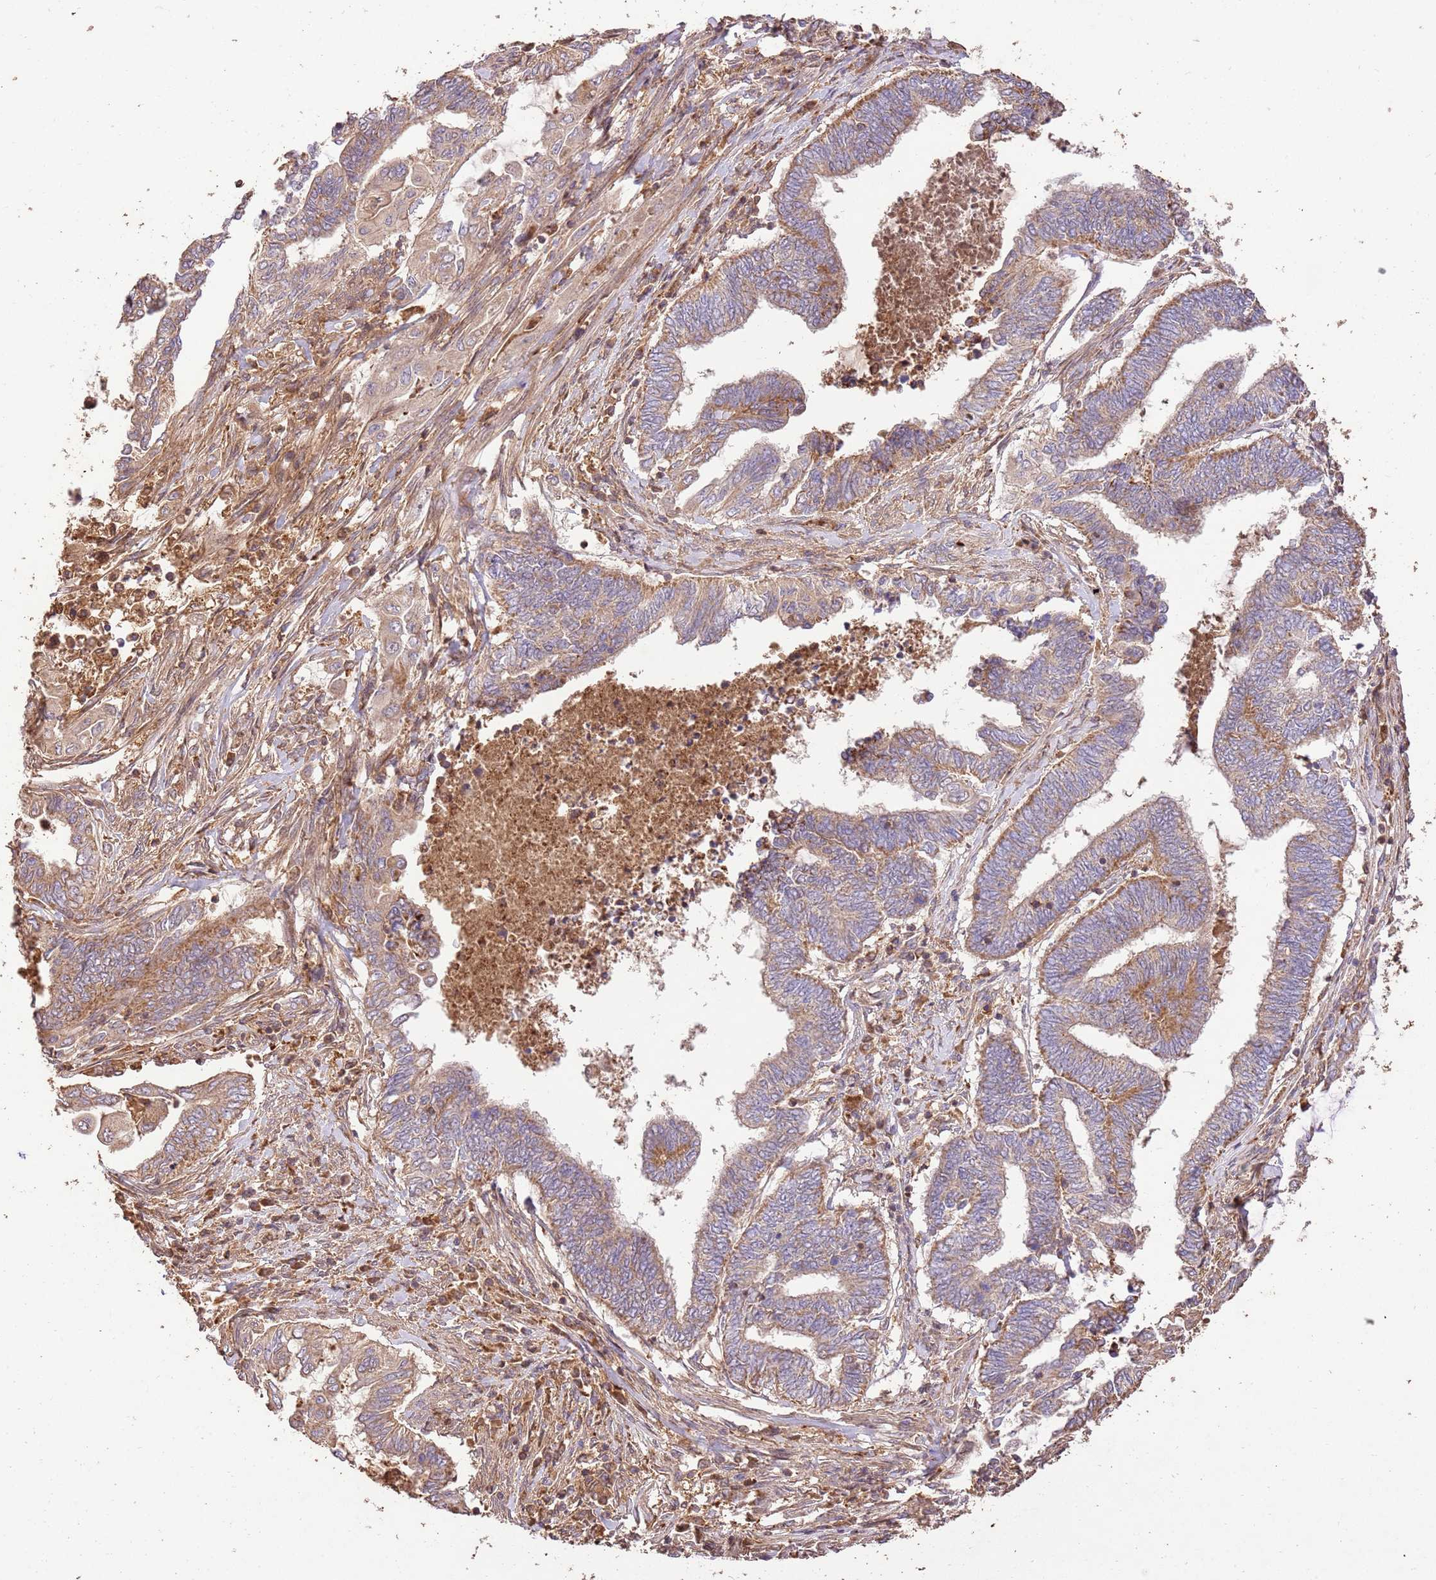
{"staining": {"intensity": "moderate", "quantity": "25%-75%", "location": "cytoplasmic/membranous"}, "tissue": "endometrial cancer", "cell_type": "Tumor cells", "image_type": "cancer", "snomed": [{"axis": "morphology", "description": "Adenocarcinoma, NOS"}, {"axis": "topography", "description": "Uterus"}, {"axis": "topography", "description": "Endometrium"}], "caption": "There is medium levels of moderate cytoplasmic/membranous positivity in tumor cells of adenocarcinoma (endometrial), as demonstrated by immunohistochemical staining (brown color).", "gene": "LRRC28", "patient": {"sex": "female", "age": 70}}